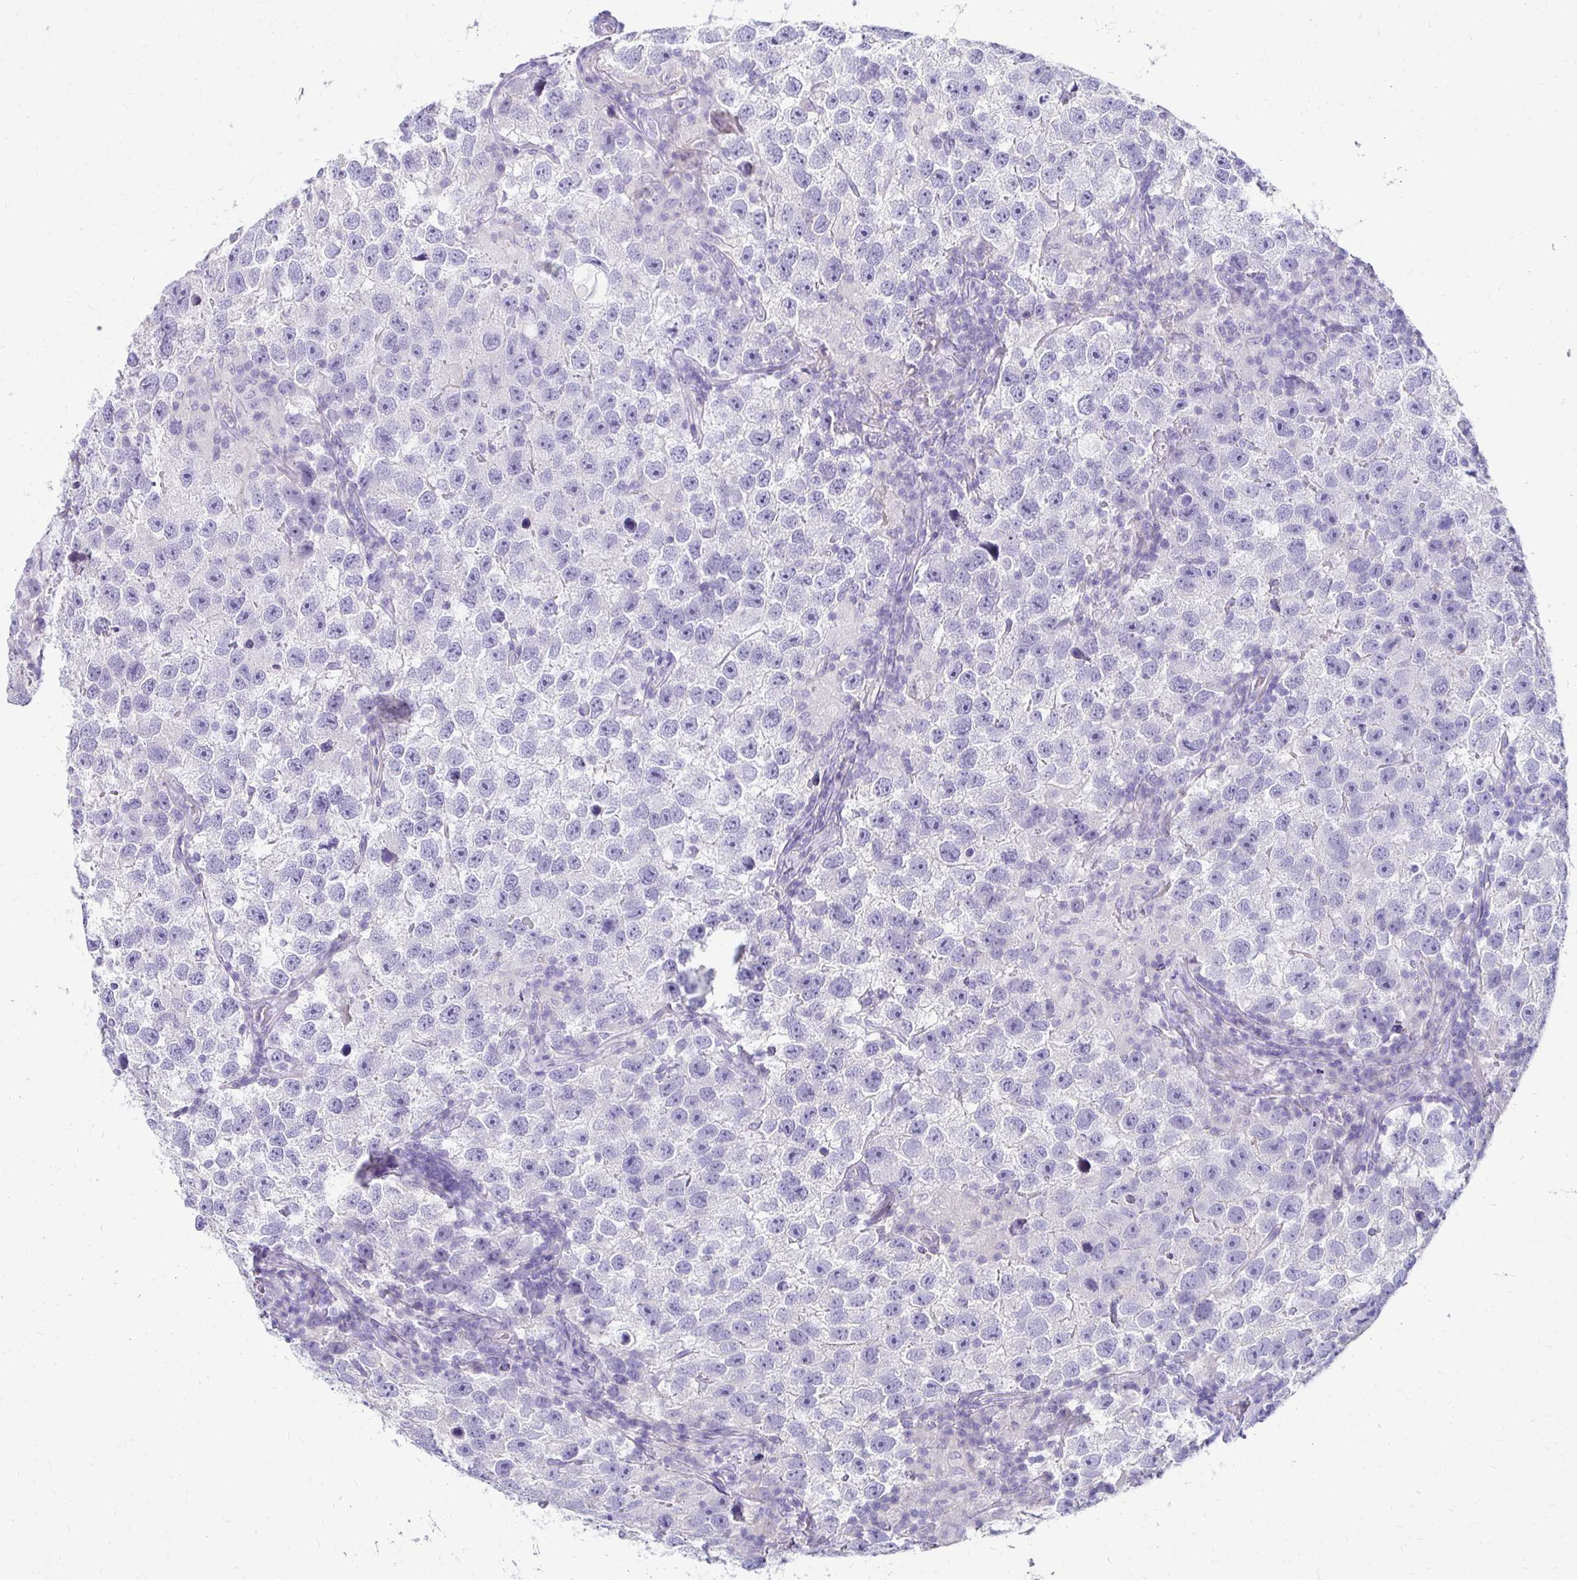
{"staining": {"intensity": "negative", "quantity": "none", "location": "none"}, "tissue": "testis cancer", "cell_type": "Tumor cells", "image_type": "cancer", "snomed": [{"axis": "morphology", "description": "Seminoma, NOS"}, {"axis": "topography", "description": "Testis"}], "caption": "Tumor cells show no significant staining in testis cancer (seminoma).", "gene": "AKAP6", "patient": {"sex": "male", "age": 26}}